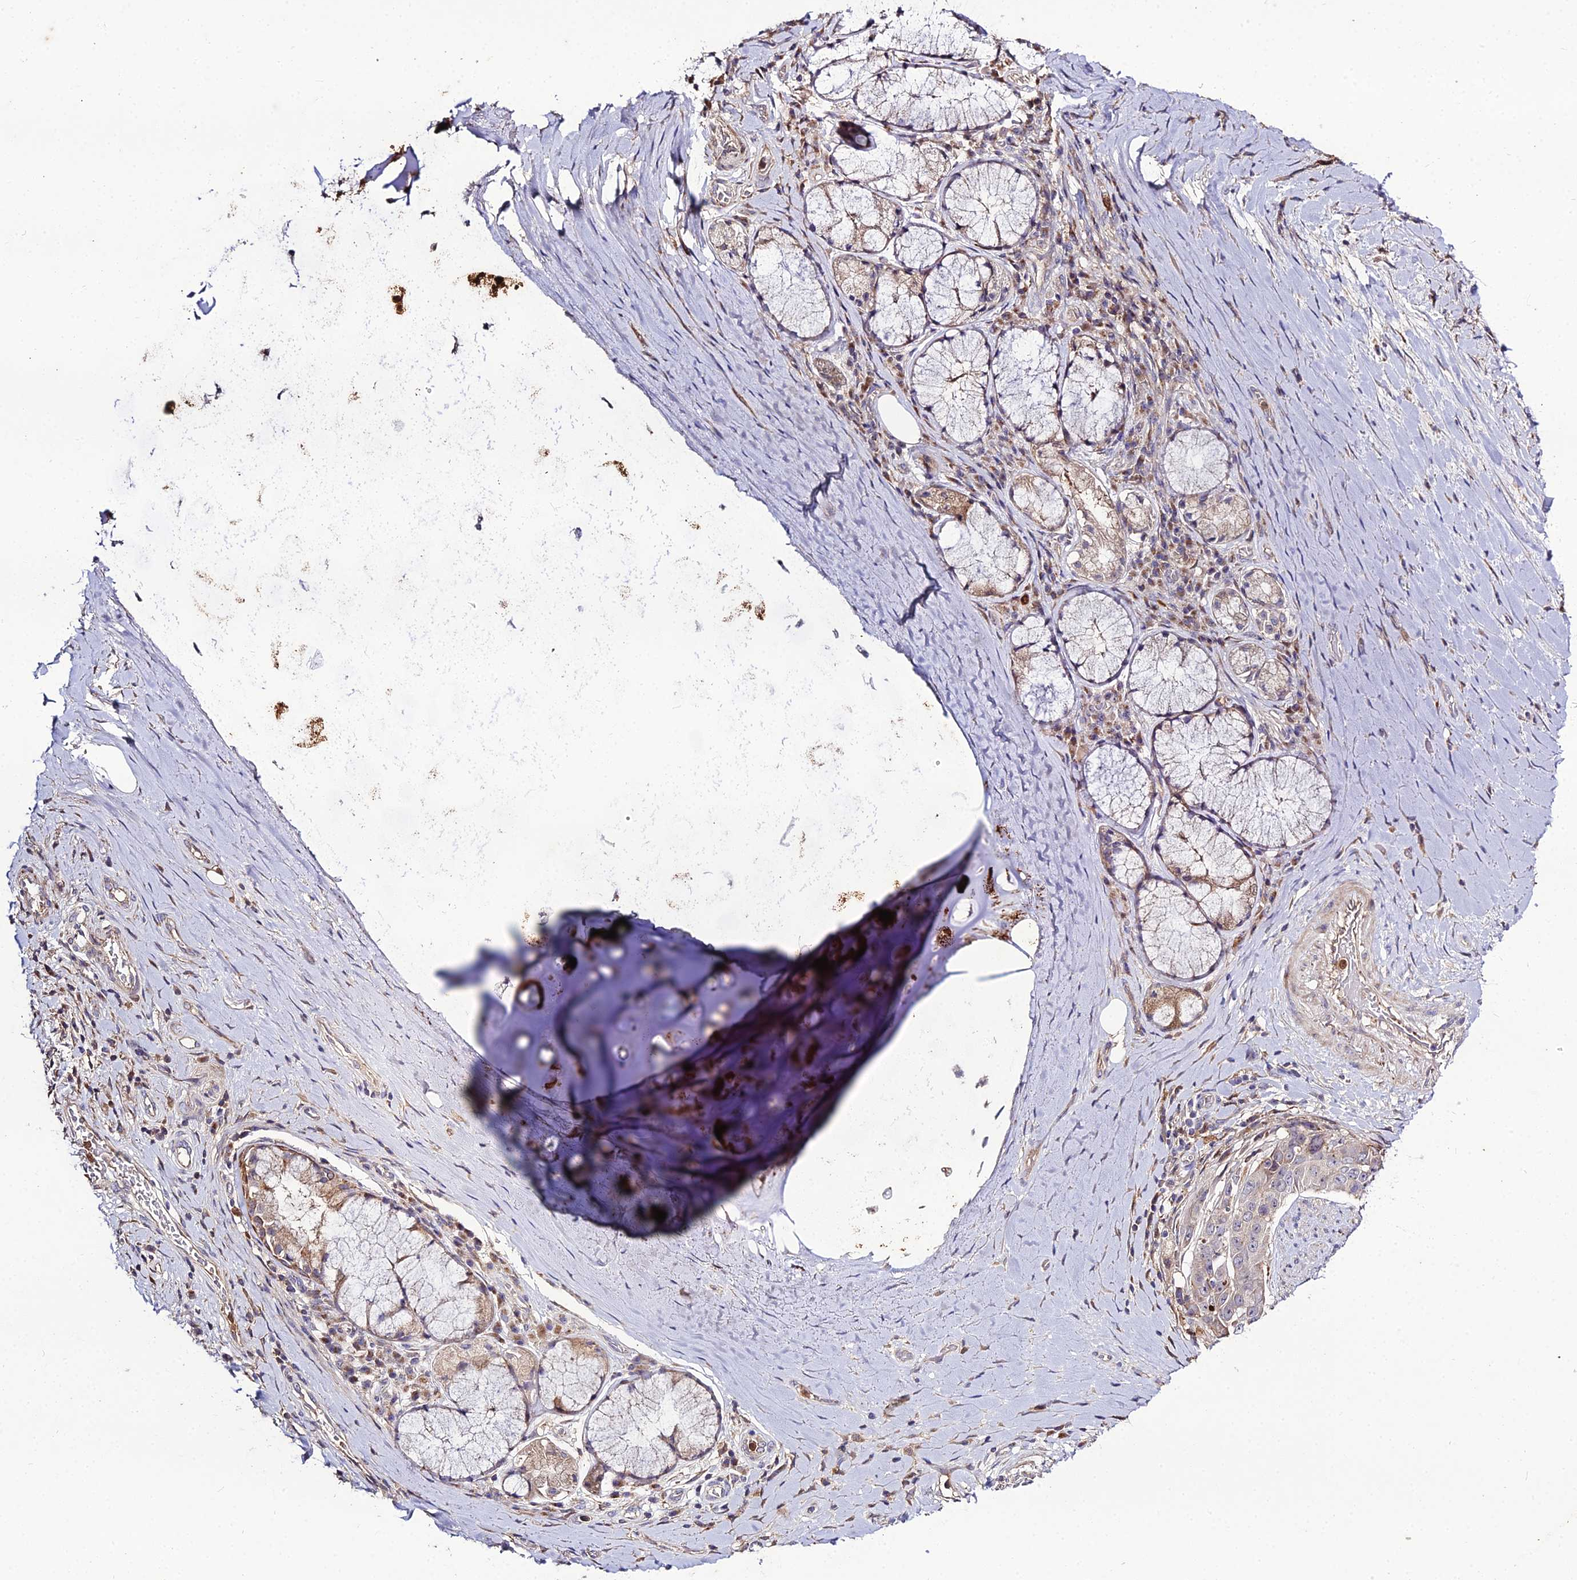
{"staining": {"intensity": "negative", "quantity": "none", "location": "none"}, "tissue": "adipose tissue", "cell_type": "Adipocytes", "image_type": "normal", "snomed": [{"axis": "morphology", "description": "Normal tissue, NOS"}, {"axis": "morphology", "description": "Squamous cell carcinoma, NOS"}, {"axis": "topography", "description": "Bronchus"}, {"axis": "topography", "description": "Lung"}], "caption": "Adipocytes are negative for protein expression in unremarkable human adipose tissue. (Stains: DAB IHC with hematoxylin counter stain, Microscopy: brightfield microscopy at high magnification).", "gene": "EID2", "patient": {"sex": "male", "age": 64}}